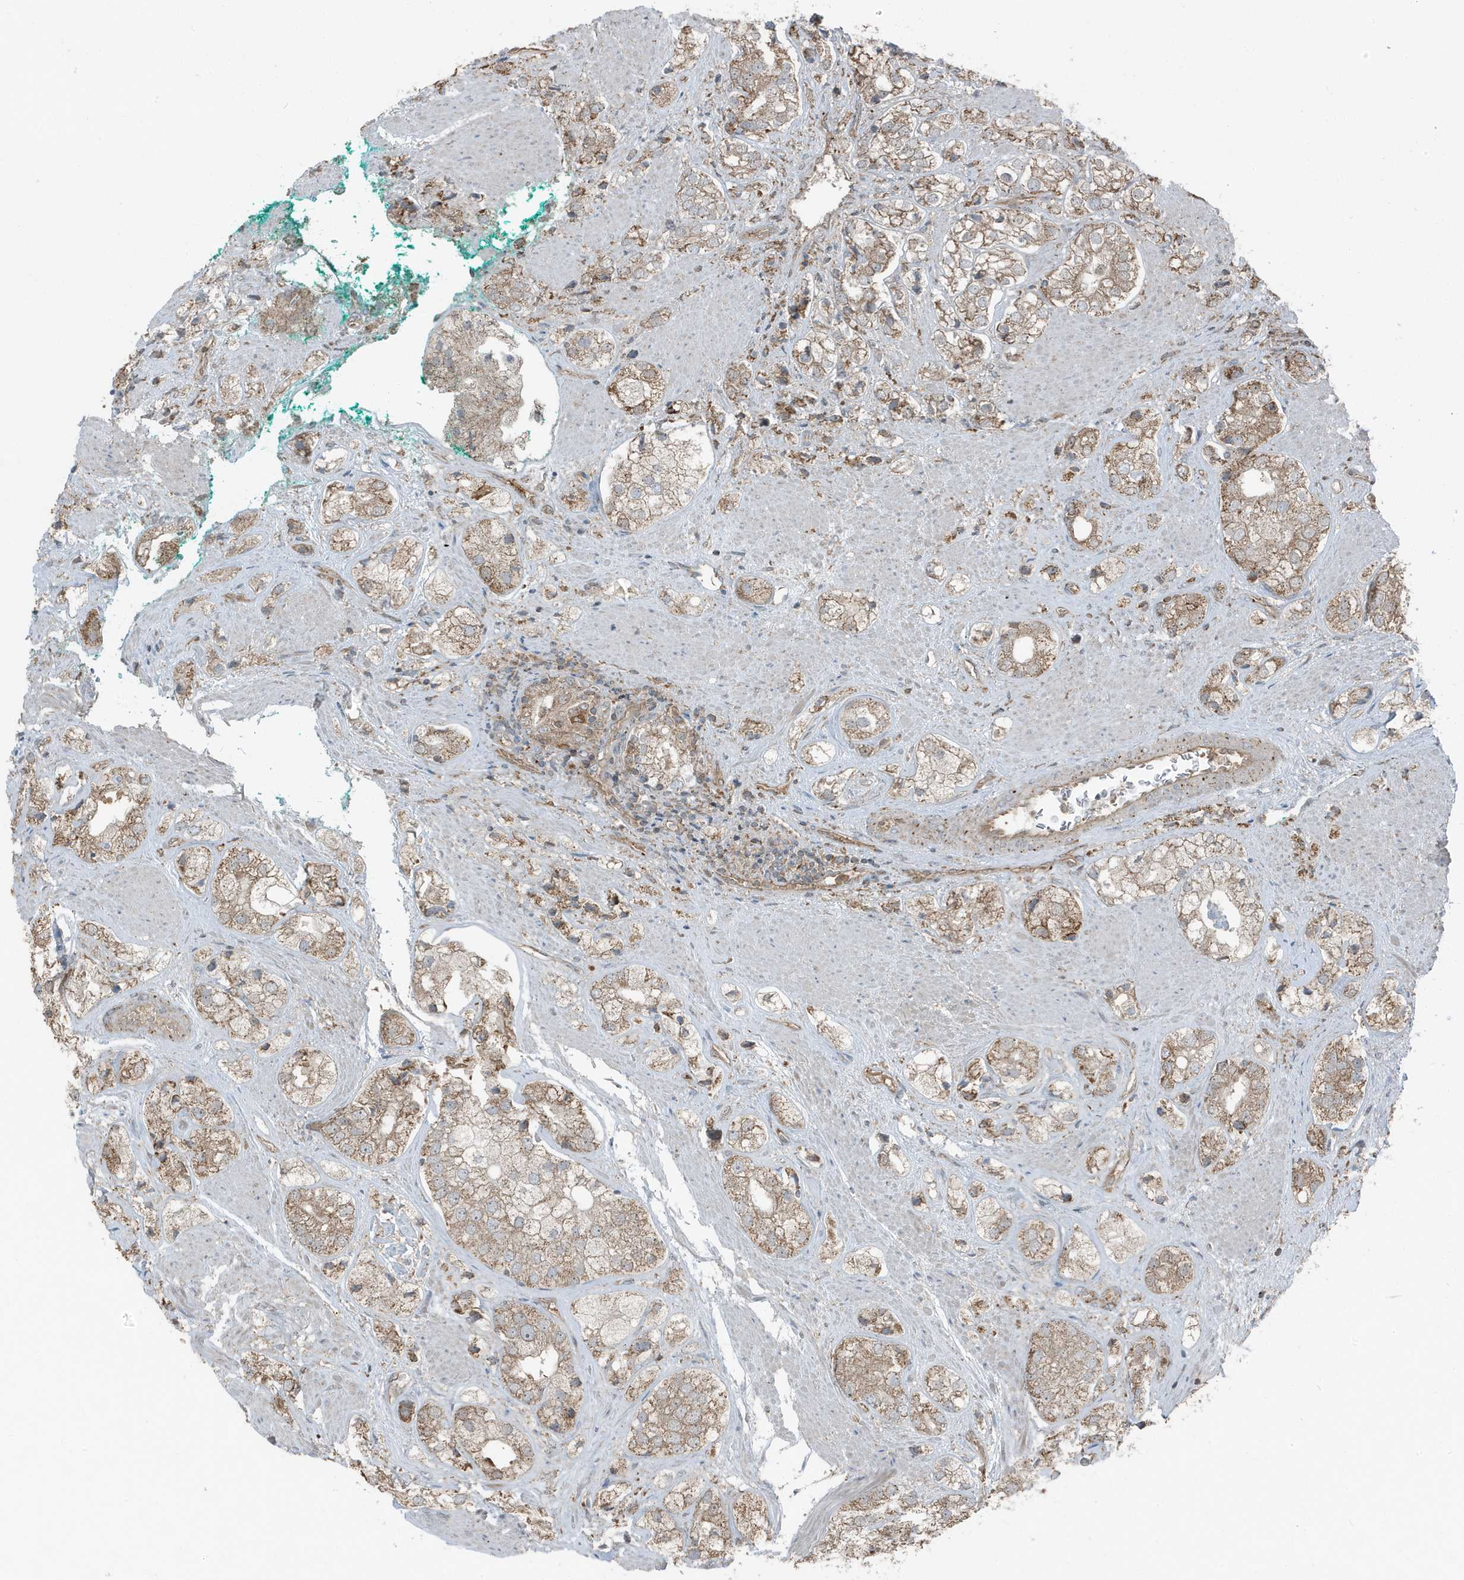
{"staining": {"intensity": "moderate", "quantity": ">75%", "location": "cytoplasmic/membranous"}, "tissue": "prostate cancer", "cell_type": "Tumor cells", "image_type": "cancer", "snomed": [{"axis": "morphology", "description": "Adenocarcinoma, High grade"}, {"axis": "topography", "description": "Prostate"}], "caption": "Adenocarcinoma (high-grade) (prostate) was stained to show a protein in brown. There is medium levels of moderate cytoplasmic/membranous expression in approximately >75% of tumor cells. The staining is performed using DAB (3,3'-diaminobenzidine) brown chromogen to label protein expression. The nuclei are counter-stained blue using hematoxylin.", "gene": "AZI2", "patient": {"sex": "male", "age": 50}}